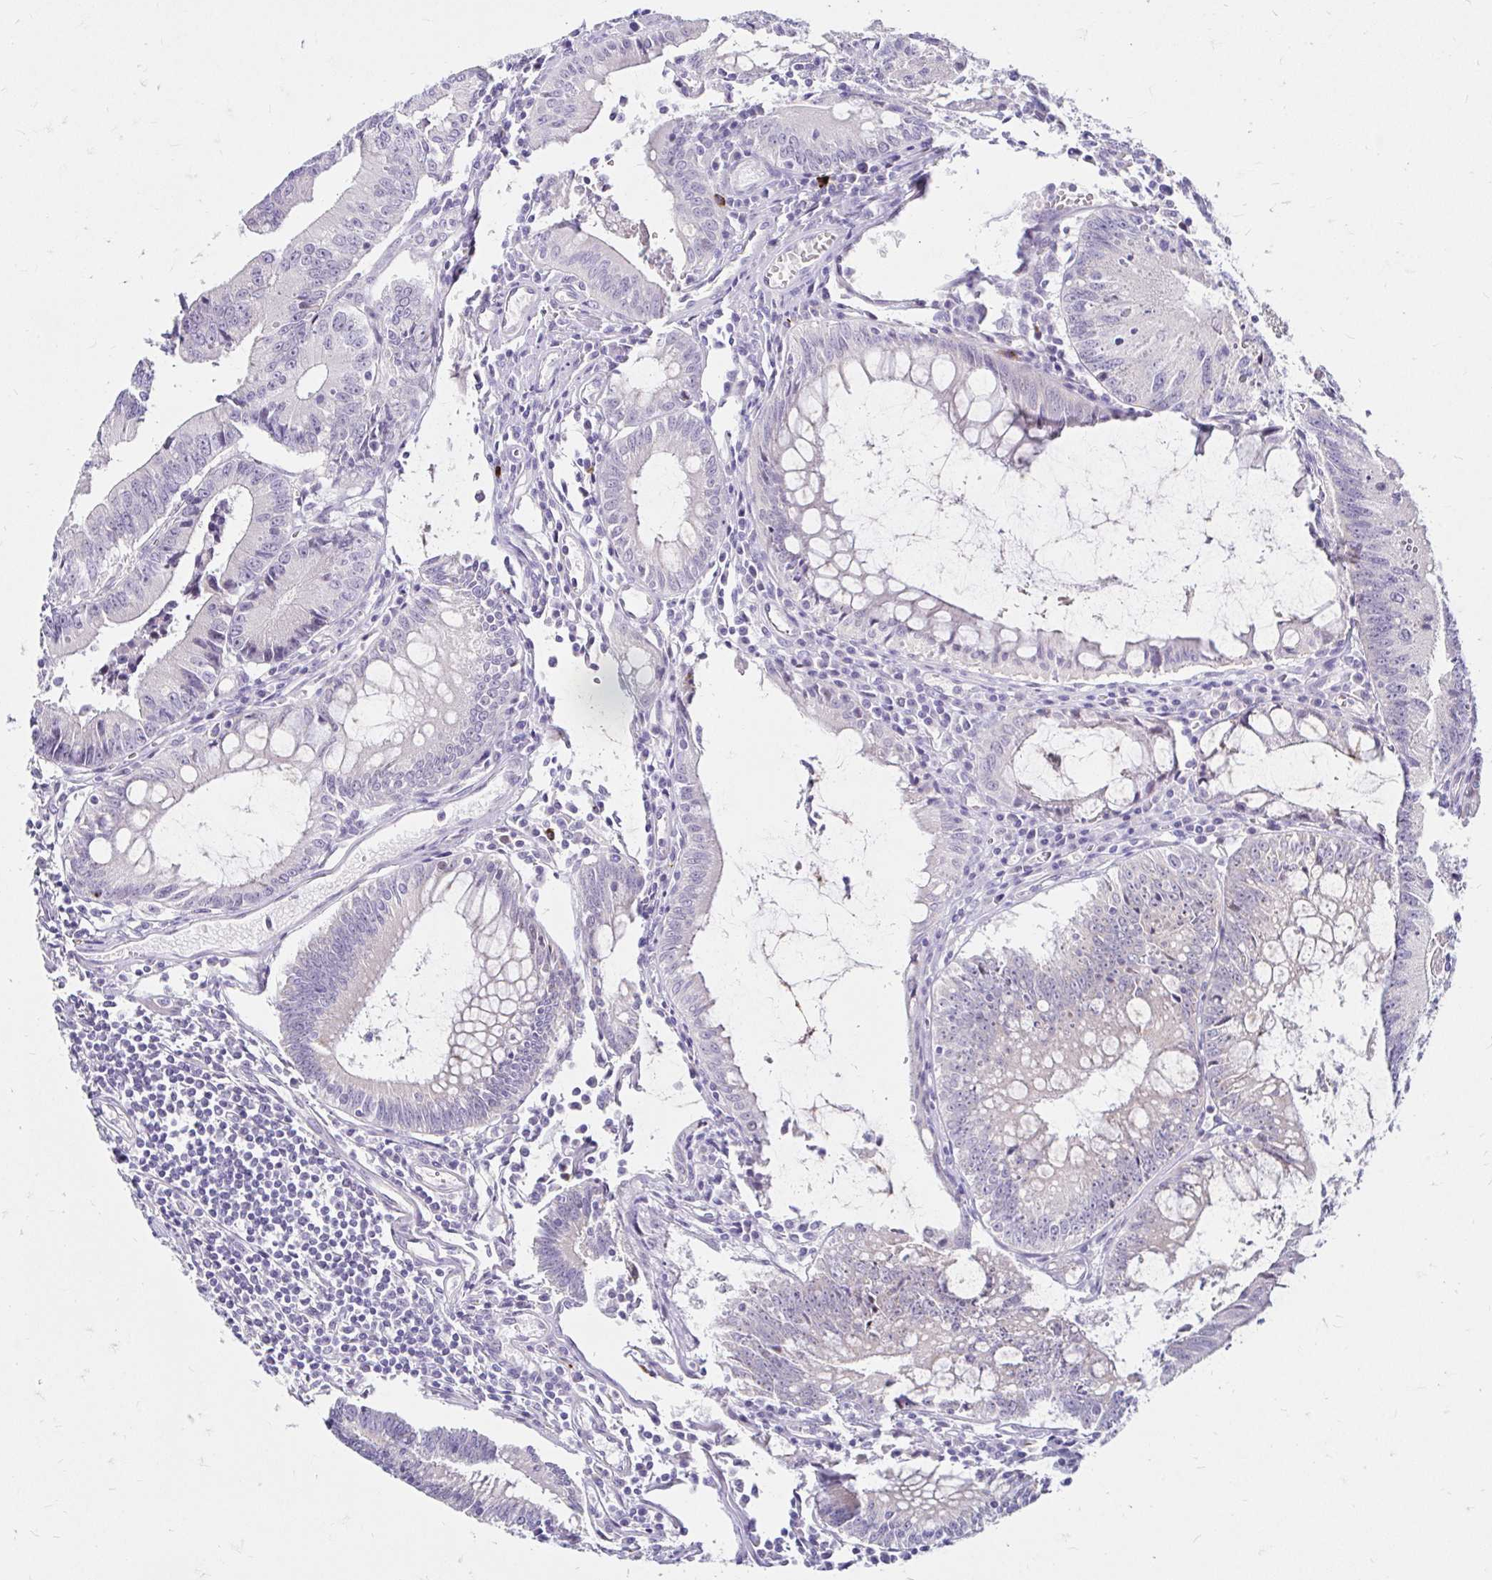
{"staining": {"intensity": "negative", "quantity": "none", "location": "none"}, "tissue": "colorectal cancer", "cell_type": "Tumor cells", "image_type": "cancer", "snomed": [{"axis": "morphology", "description": "Adenocarcinoma, NOS"}, {"axis": "topography", "description": "Rectum"}], "caption": "The micrograph reveals no significant positivity in tumor cells of adenocarcinoma (colorectal).", "gene": "GUCY1A1", "patient": {"sex": "female", "age": 81}}